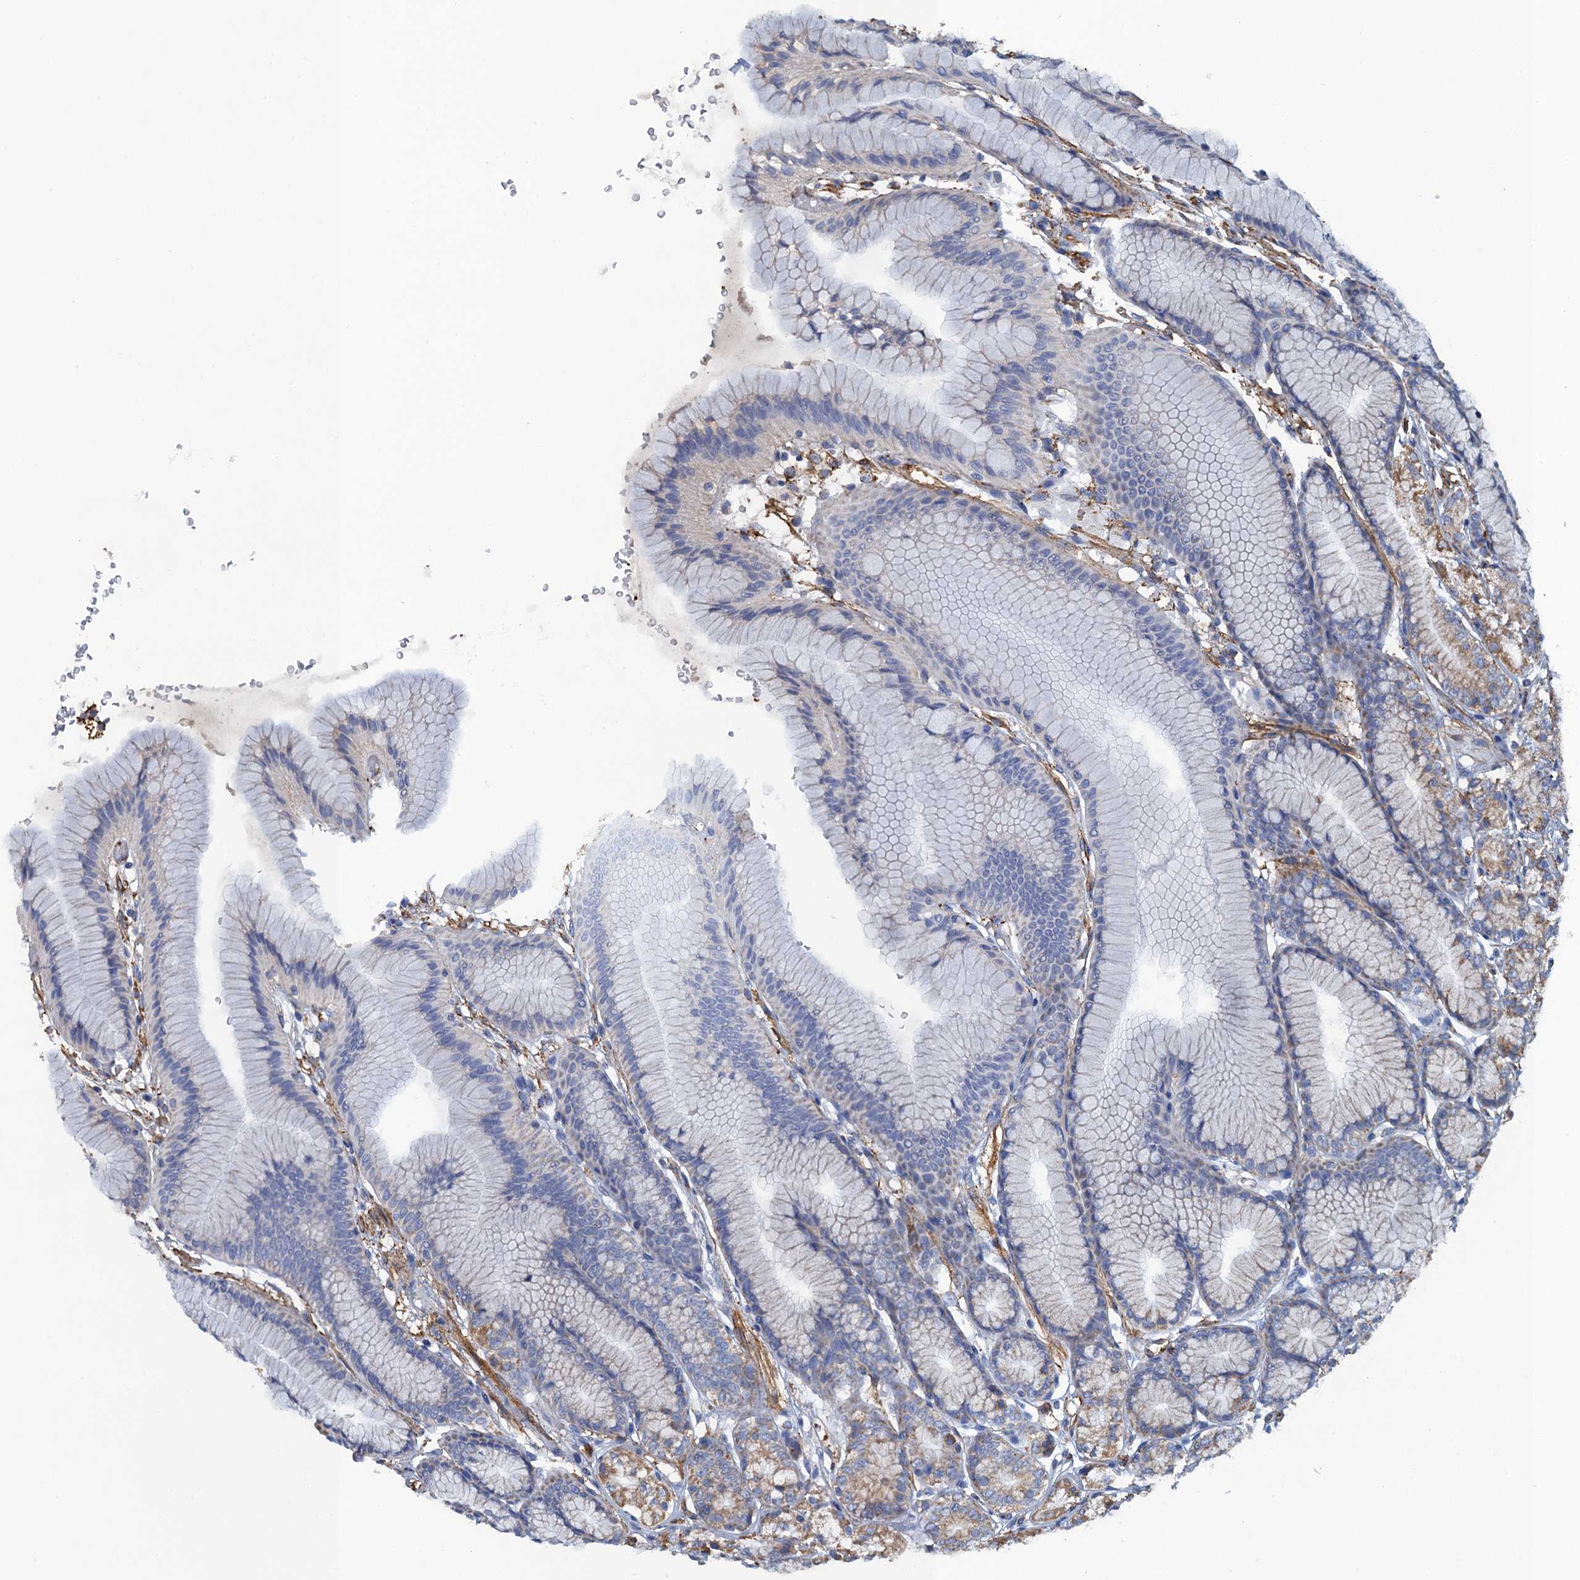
{"staining": {"intensity": "moderate", "quantity": "25%-75%", "location": "cytoplasmic/membranous"}, "tissue": "stomach", "cell_type": "Glandular cells", "image_type": "normal", "snomed": [{"axis": "morphology", "description": "Normal tissue, NOS"}, {"axis": "morphology", "description": "Adenocarcinoma, NOS"}, {"axis": "morphology", "description": "Adenocarcinoma, High grade"}, {"axis": "topography", "description": "Stomach, upper"}, {"axis": "topography", "description": "Stomach"}], "caption": "Protein expression analysis of normal human stomach reveals moderate cytoplasmic/membranous positivity in about 25%-75% of glandular cells.", "gene": "ENSG00000260643", "patient": {"sex": "female", "age": 65}}